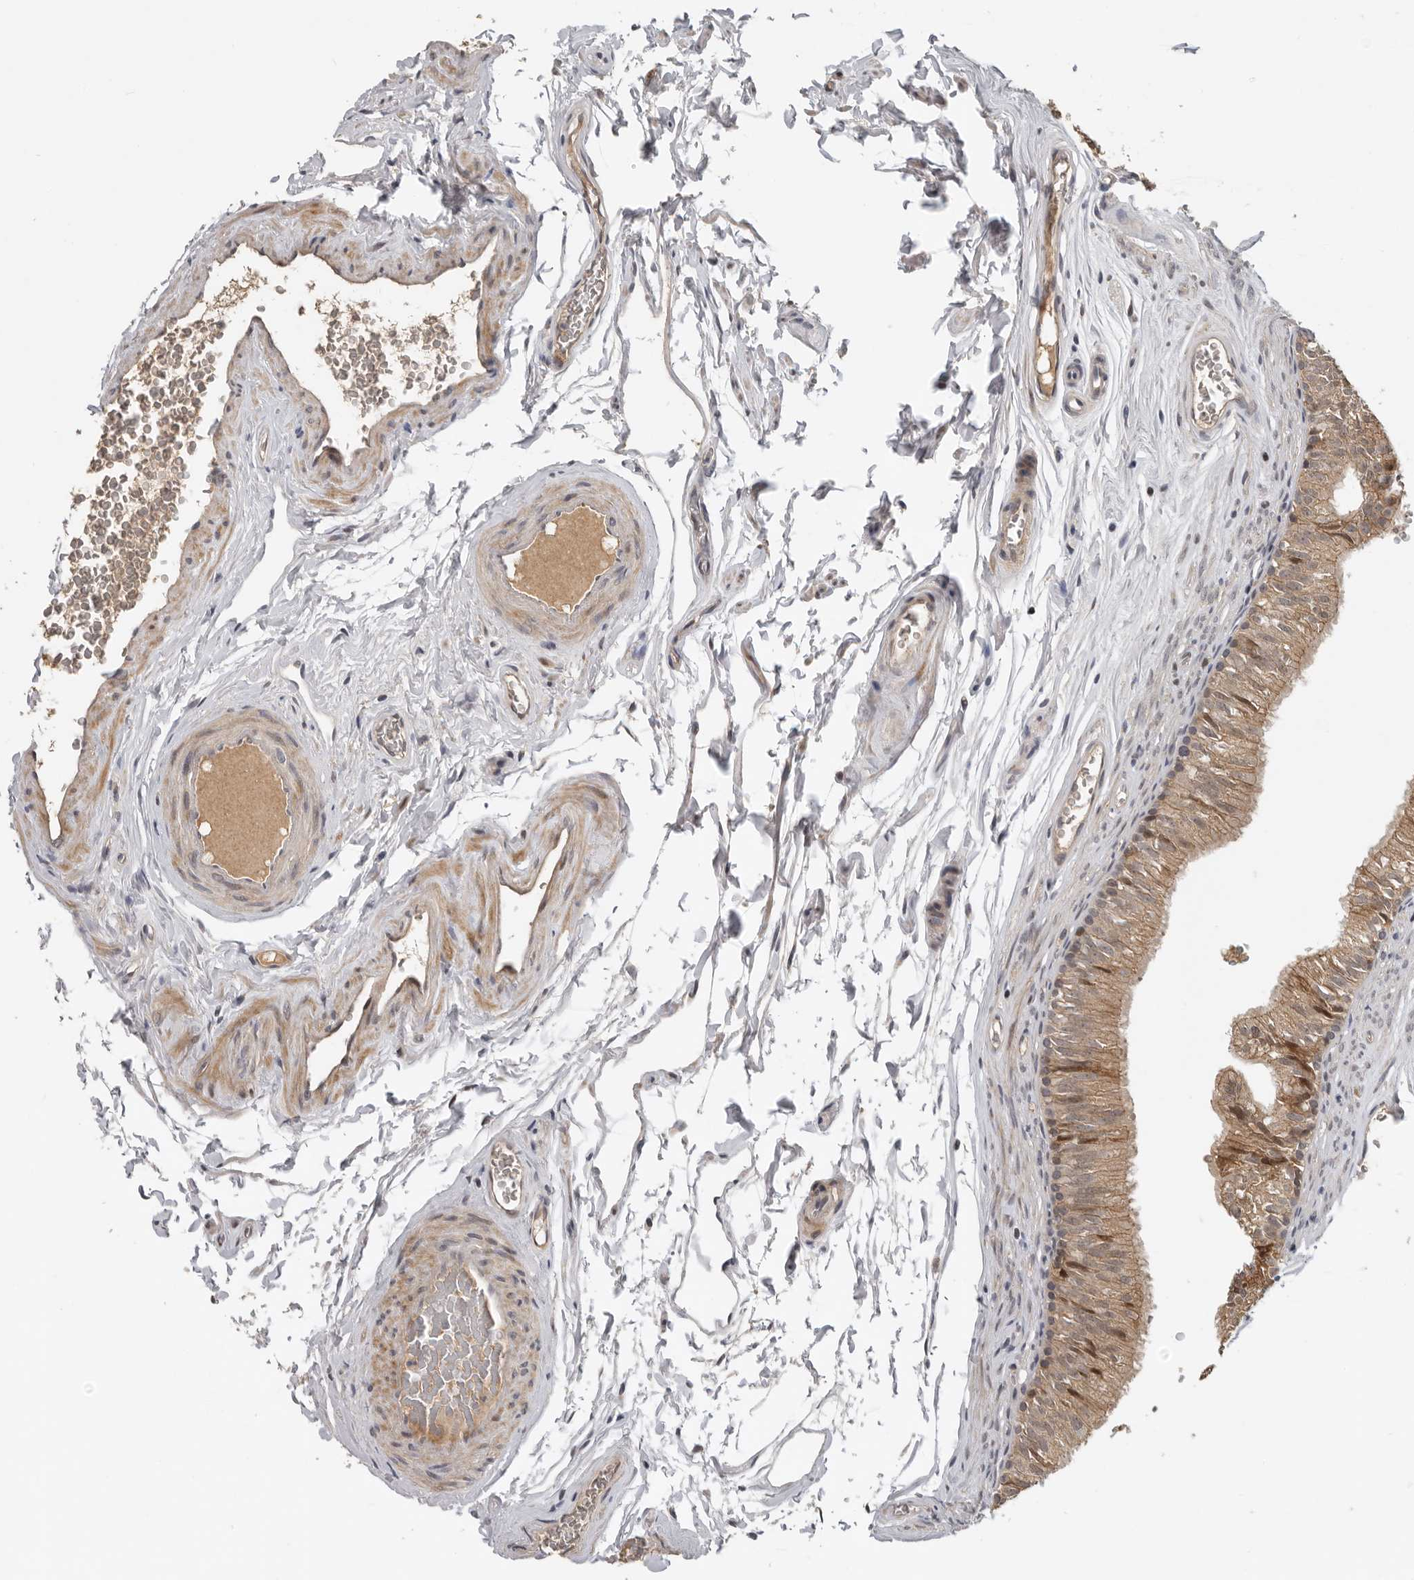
{"staining": {"intensity": "strong", "quantity": "<25%", "location": "cytoplasmic/membranous,nuclear"}, "tissue": "epididymis", "cell_type": "Glandular cells", "image_type": "normal", "snomed": [{"axis": "morphology", "description": "Normal tissue, NOS"}, {"axis": "topography", "description": "Epididymis"}], "caption": "Protein expression analysis of benign human epididymis reveals strong cytoplasmic/membranous,nuclear staining in about <25% of glandular cells. (Stains: DAB (3,3'-diaminobenzidine) in brown, nuclei in blue, Microscopy: brightfield microscopy at high magnification).", "gene": "HENMT1", "patient": {"sex": "male", "age": 36}}